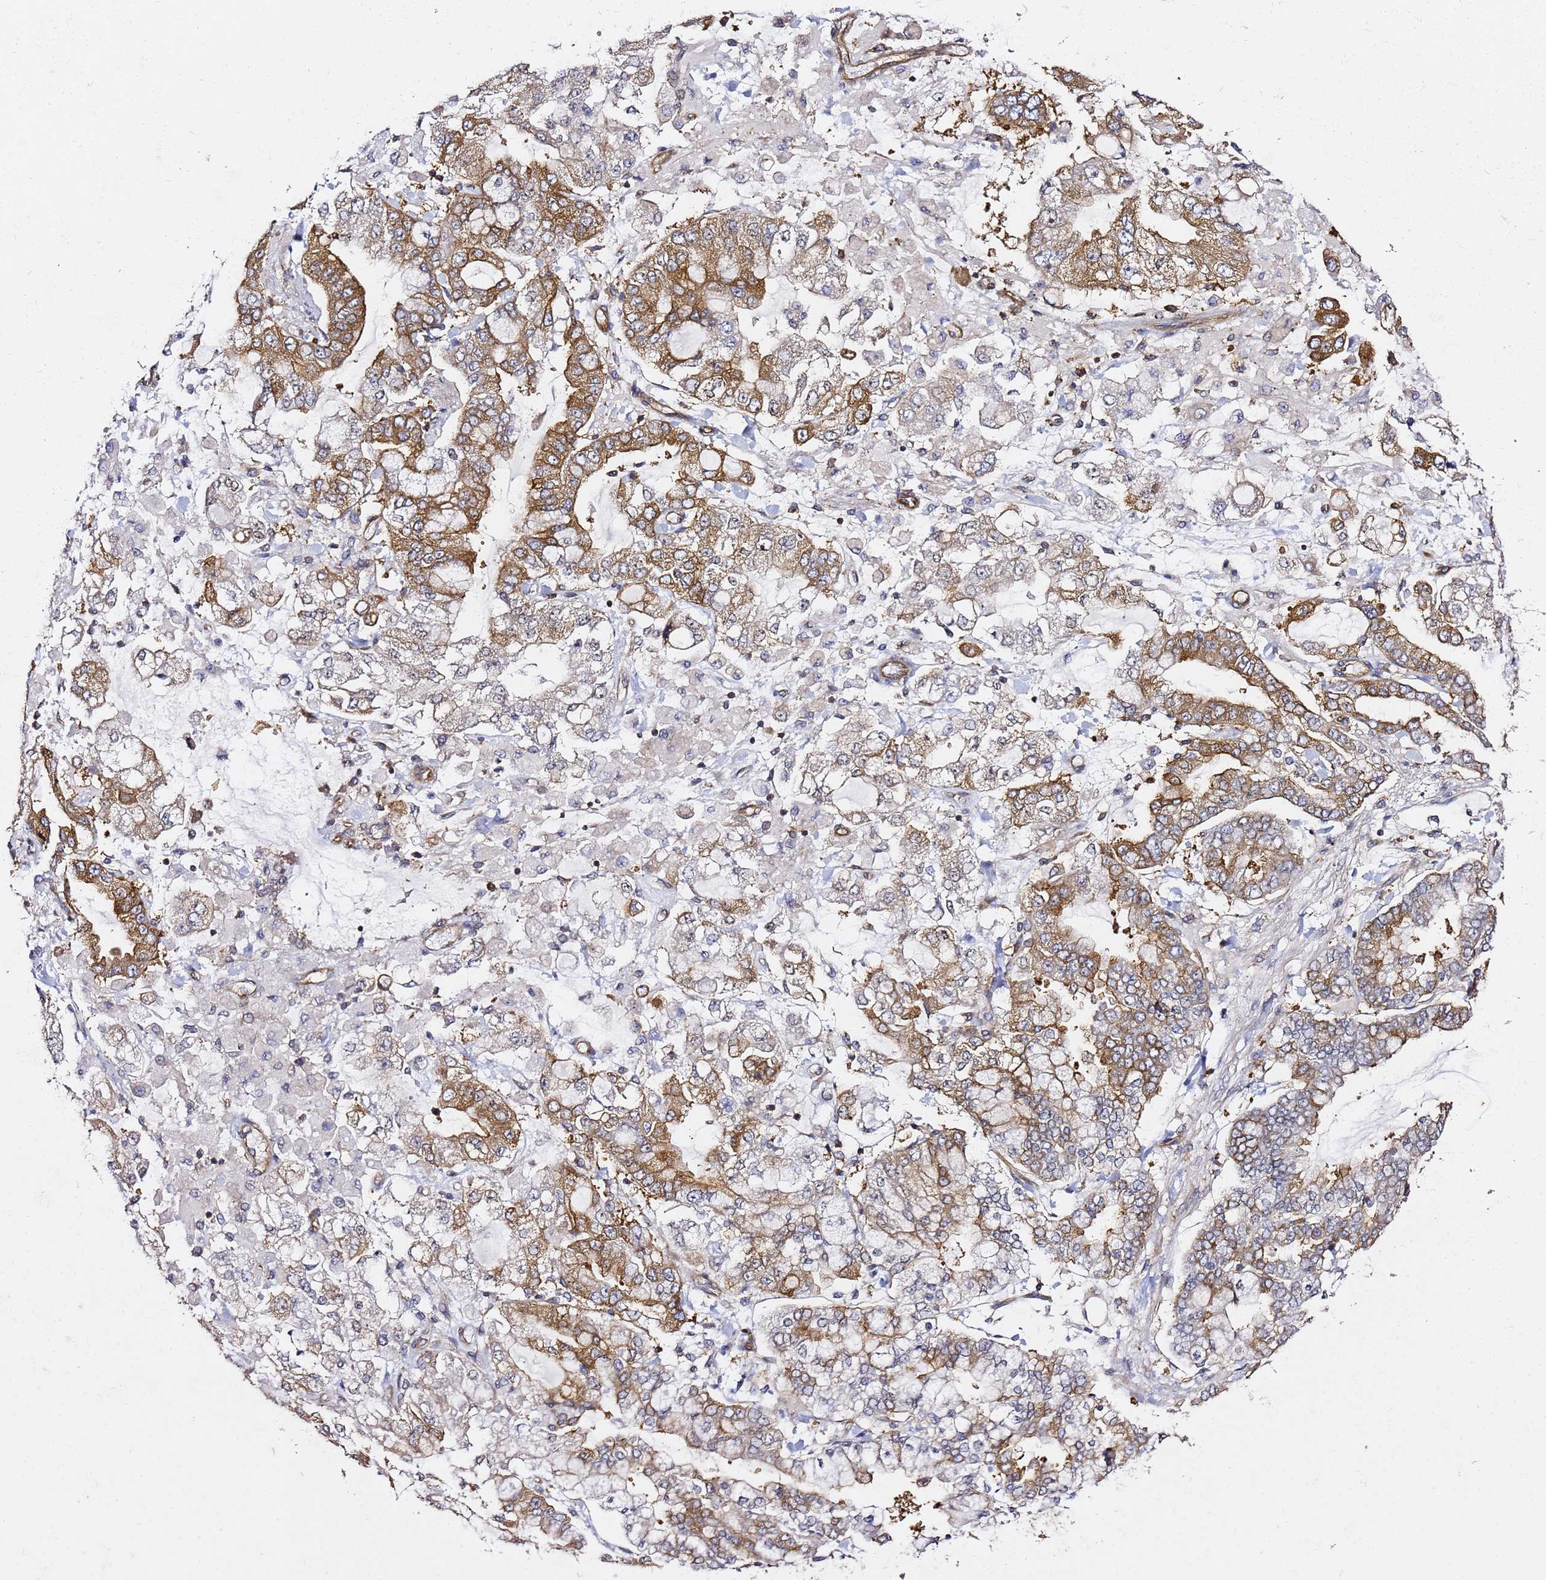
{"staining": {"intensity": "moderate", "quantity": ">75%", "location": "cytoplasmic/membranous"}, "tissue": "stomach cancer", "cell_type": "Tumor cells", "image_type": "cancer", "snomed": [{"axis": "morphology", "description": "Normal tissue, NOS"}, {"axis": "morphology", "description": "Adenocarcinoma, NOS"}, {"axis": "topography", "description": "Stomach, upper"}, {"axis": "topography", "description": "Stomach"}], "caption": "A high-resolution micrograph shows IHC staining of stomach cancer, which reveals moderate cytoplasmic/membranous expression in approximately >75% of tumor cells.", "gene": "TPST1", "patient": {"sex": "male", "age": 76}}